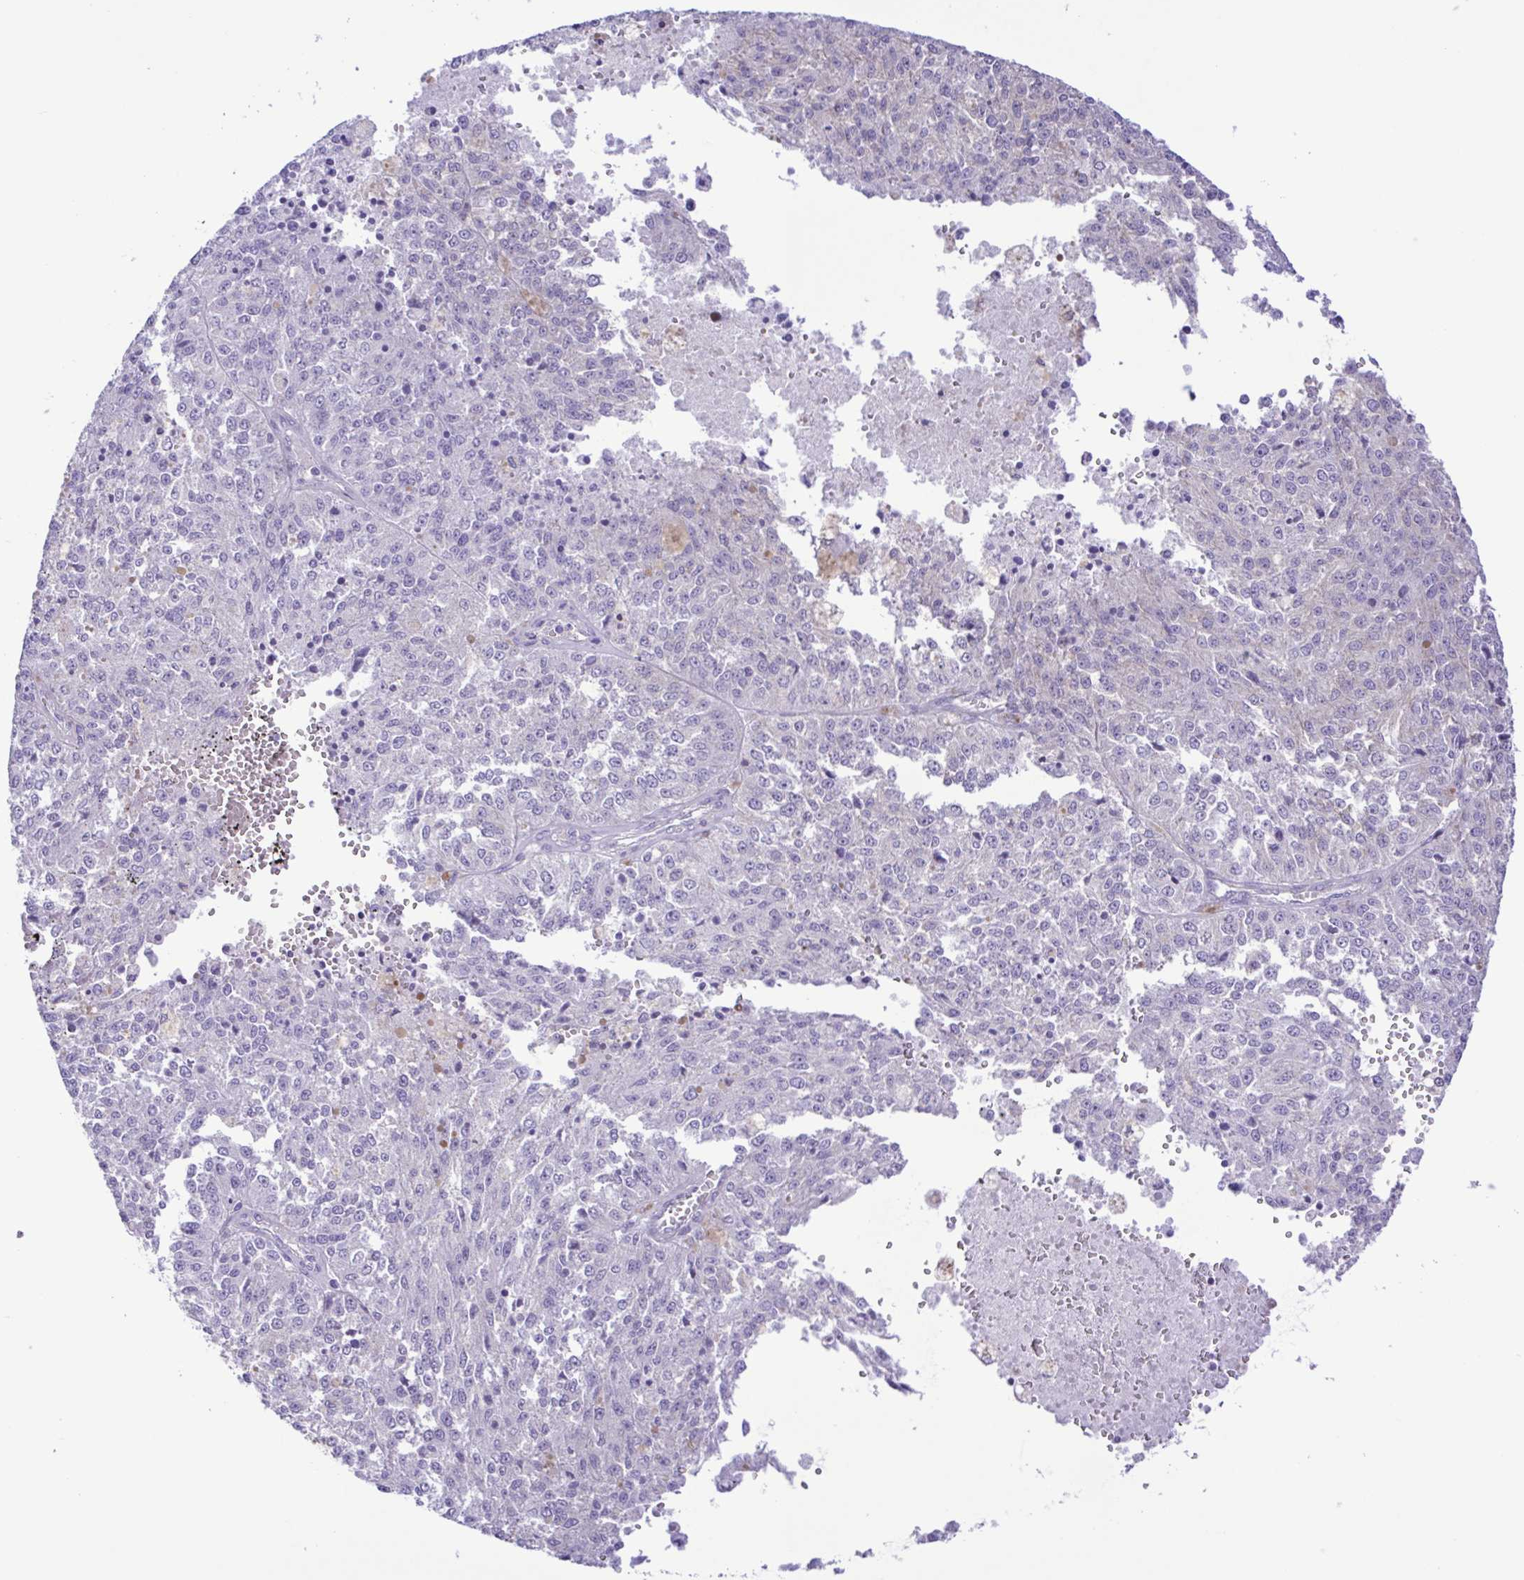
{"staining": {"intensity": "negative", "quantity": "none", "location": "none"}, "tissue": "melanoma", "cell_type": "Tumor cells", "image_type": "cancer", "snomed": [{"axis": "morphology", "description": "Malignant melanoma, Metastatic site"}, {"axis": "topography", "description": "Lymph node"}], "caption": "Photomicrograph shows no protein positivity in tumor cells of malignant melanoma (metastatic site) tissue.", "gene": "CYP17A1", "patient": {"sex": "female", "age": 64}}